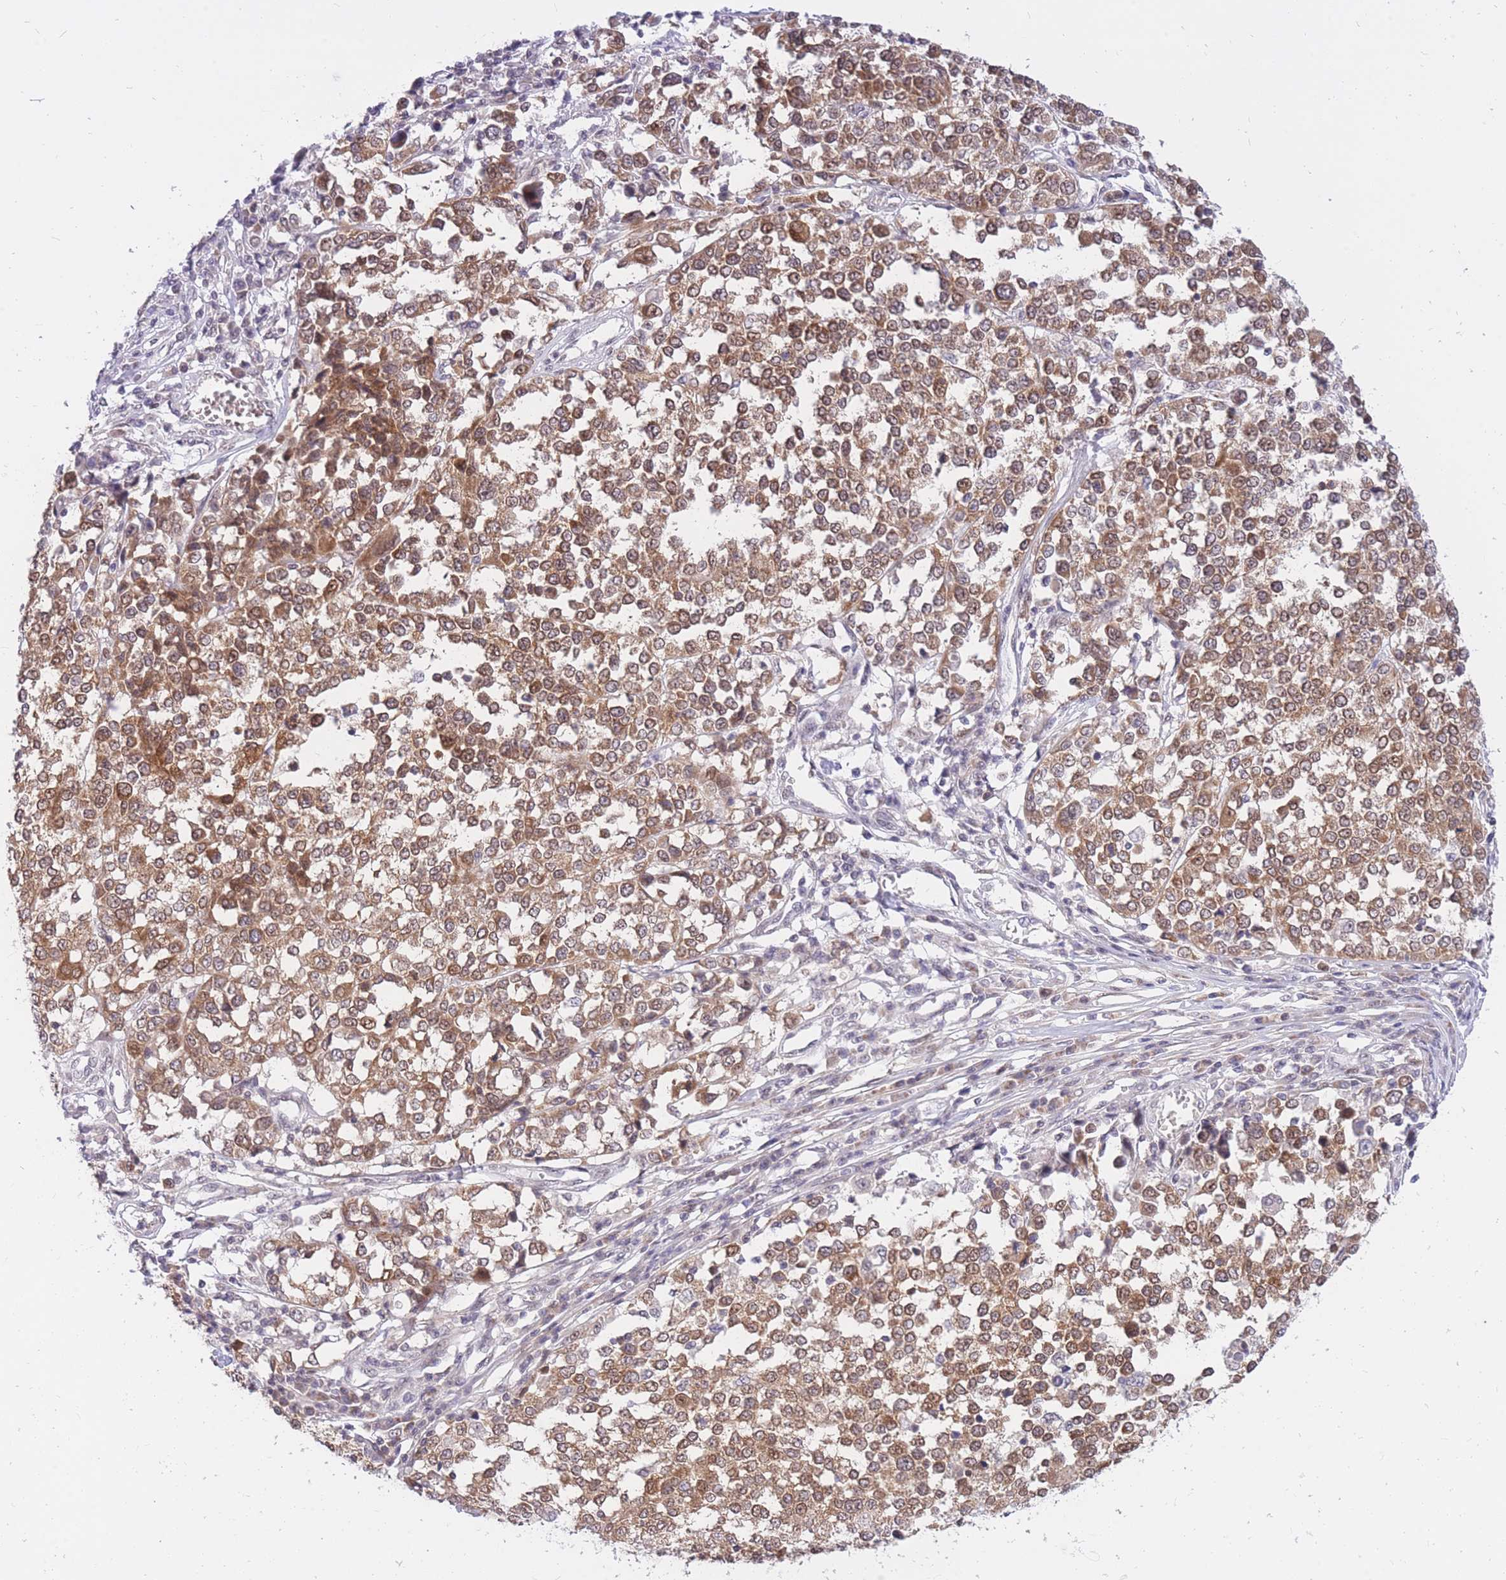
{"staining": {"intensity": "moderate", "quantity": ">75%", "location": "cytoplasmic/membranous"}, "tissue": "melanoma", "cell_type": "Tumor cells", "image_type": "cancer", "snomed": [{"axis": "morphology", "description": "Malignant melanoma, Metastatic site"}, {"axis": "topography", "description": "Lymph node"}], "caption": "Malignant melanoma (metastatic site) stained with DAB IHC exhibits medium levels of moderate cytoplasmic/membranous positivity in about >75% of tumor cells.", "gene": "MINDY2", "patient": {"sex": "male", "age": 44}}